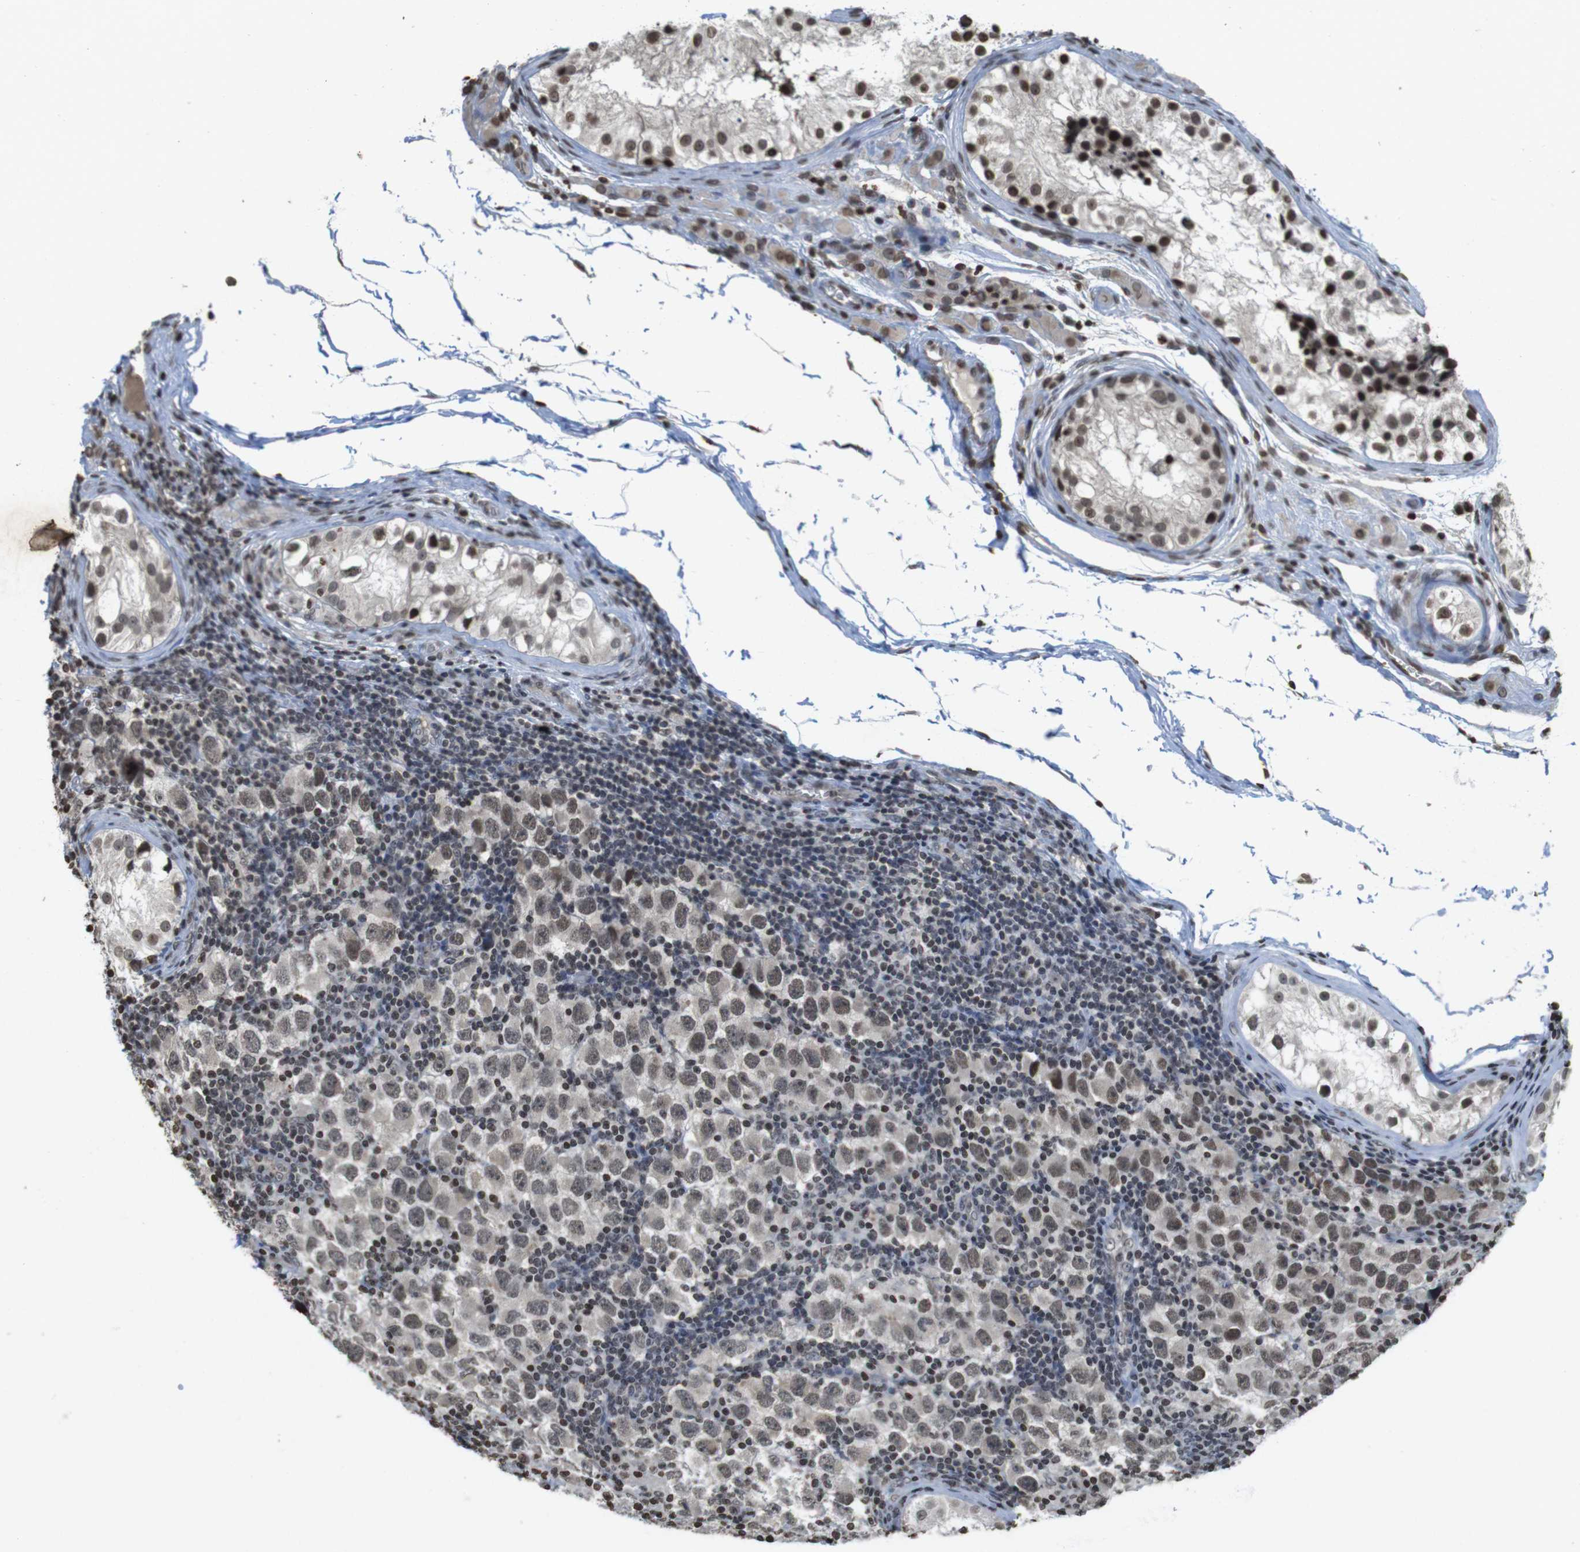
{"staining": {"intensity": "weak", "quantity": ">75%", "location": "cytoplasmic/membranous,nuclear"}, "tissue": "testis cancer", "cell_type": "Tumor cells", "image_type": "cancer", "snomed": [{"axis": "morphology", "description": "Carcinoma, Embryonal, NOS"}, {"axis": "topography", "description": "Testis"}], "caption": "Weak cytoplasmic/membranous and nuclear positivity for a protein is seen in about >75% of tumor cells of testis cancer using immunohistochemistry (IHC).", "gene": "FOXA3", "patient": {"sex": "male", "age": 21}}